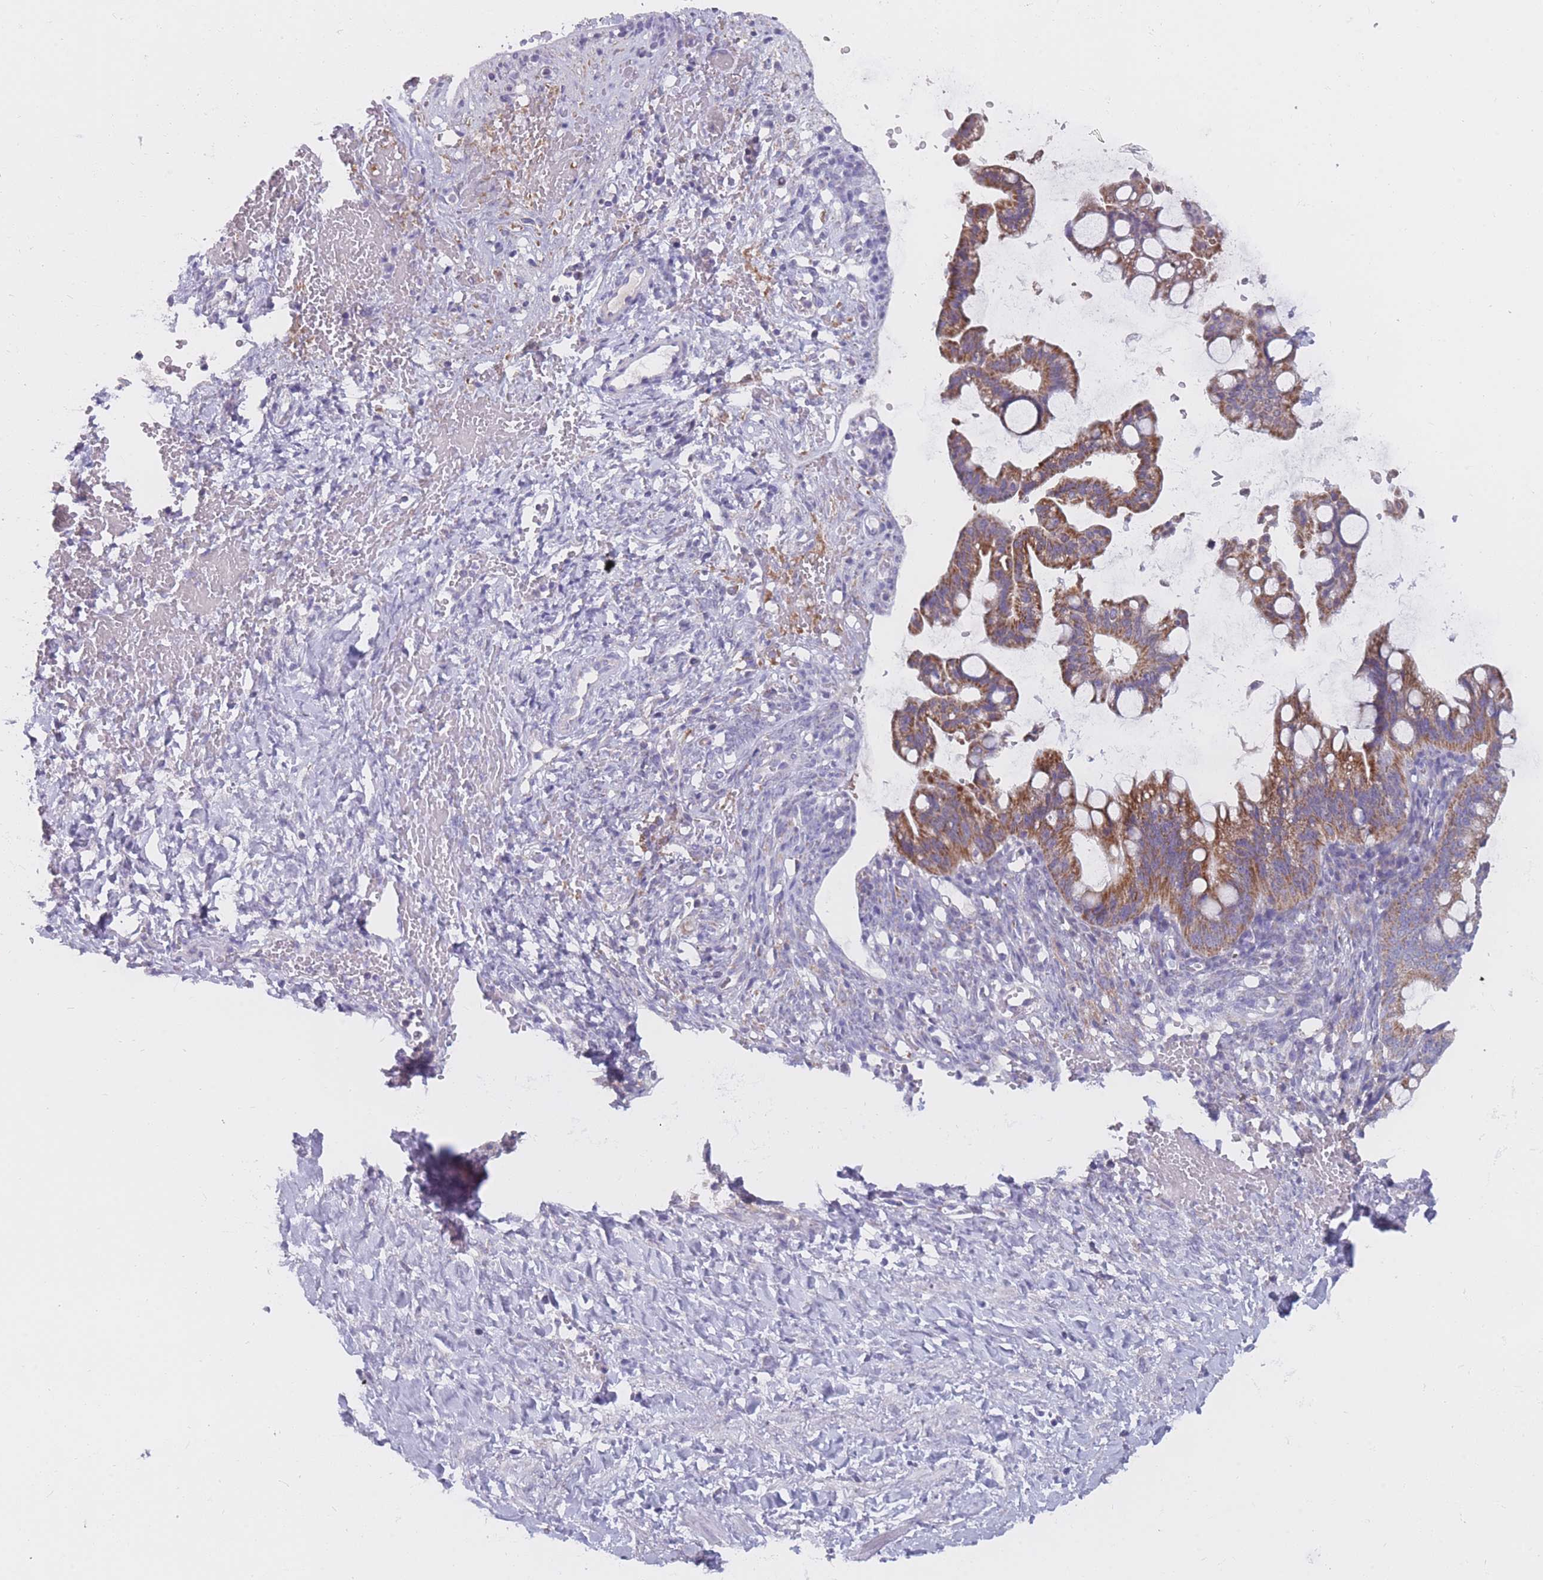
{"staining": {"intensity": "moderate", "quantity": ">75%", "location": "cytoplasmic/membranous"}, "tissue": "ovarian cancer", "cell_type": "Tumor cells", "image_type": "cancer", "snomed": [{"axis": "morphology", "description": "Cystadenocarcinoma, mucinous, NOS"}, {"axis": "topography", "description": "Ovary"}], "caption": "Tumor cells demonstrate medium levels of moderate cytoplasmic/membranous positivity in approximately >75% of cells in mucinous cystadenocarcinoma (ovarian).", "gene": "MRPS14", "patient": {"sex": "female", "age": 73}}